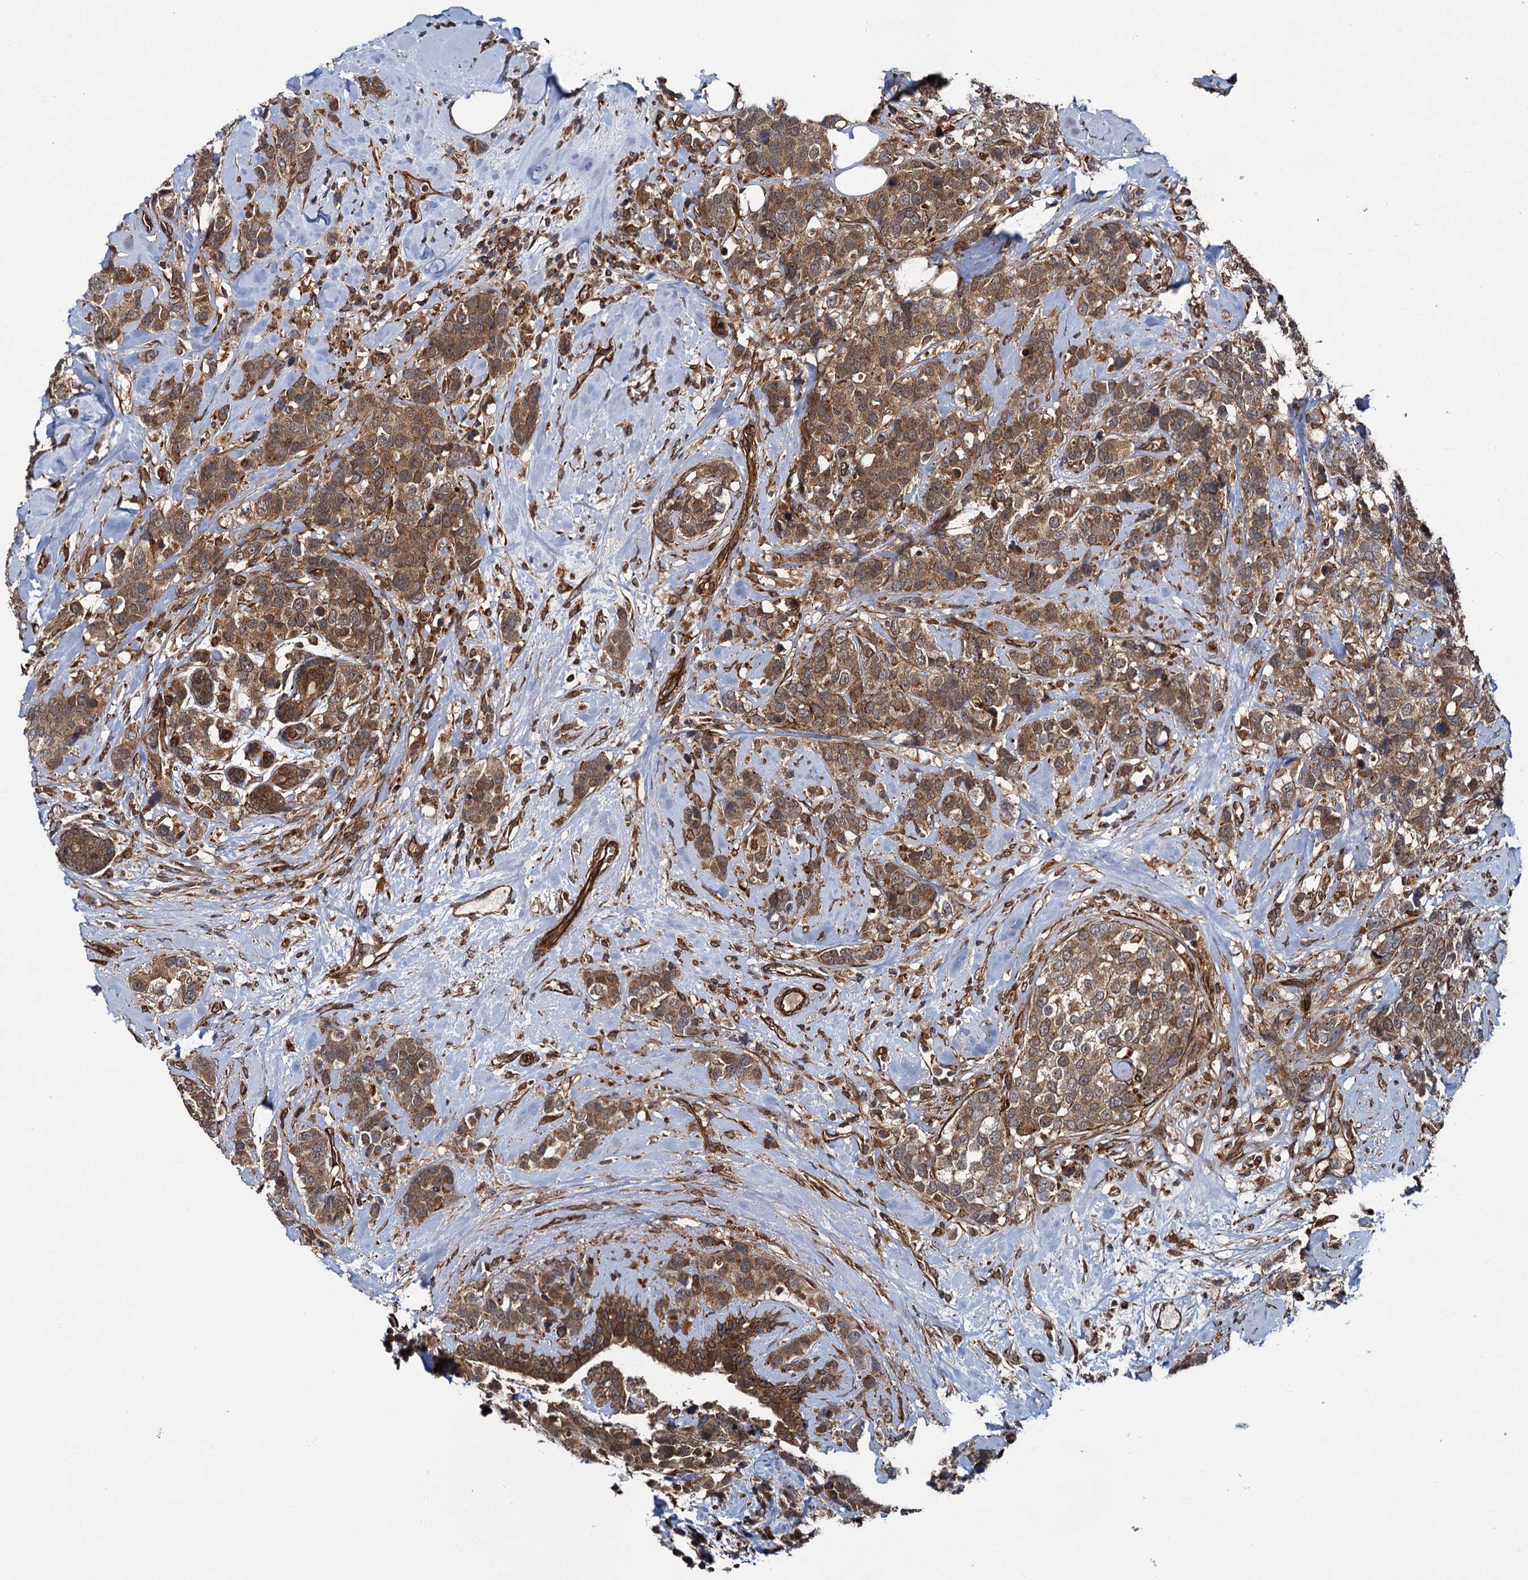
{"staining": {"intensity": "moderate", "quantity": ">75%", "location": "cytoplasmic/membranous"}, "tissue": "breast cancer", "cell_type": "Tumor cells", "image_type": "cancer", "snomed": [{"axis": "morphology", "description": "Lobular carcinoma"}, {"axis": "topography", "description": "Breast"}], "caption": "High-power microscopy captured an IHC image of breast cancer, revealing moderate cytoplasmic/membranous positivity in about >75% of tumor cells. The staining was performed using DAB to visualize the protein expression in brown, while the nuclei were stained in blue with hematoxylin (Magnification: 20x).", "gene": "ZFYVE19", "patient": {"sex": "female", "age": 59}}